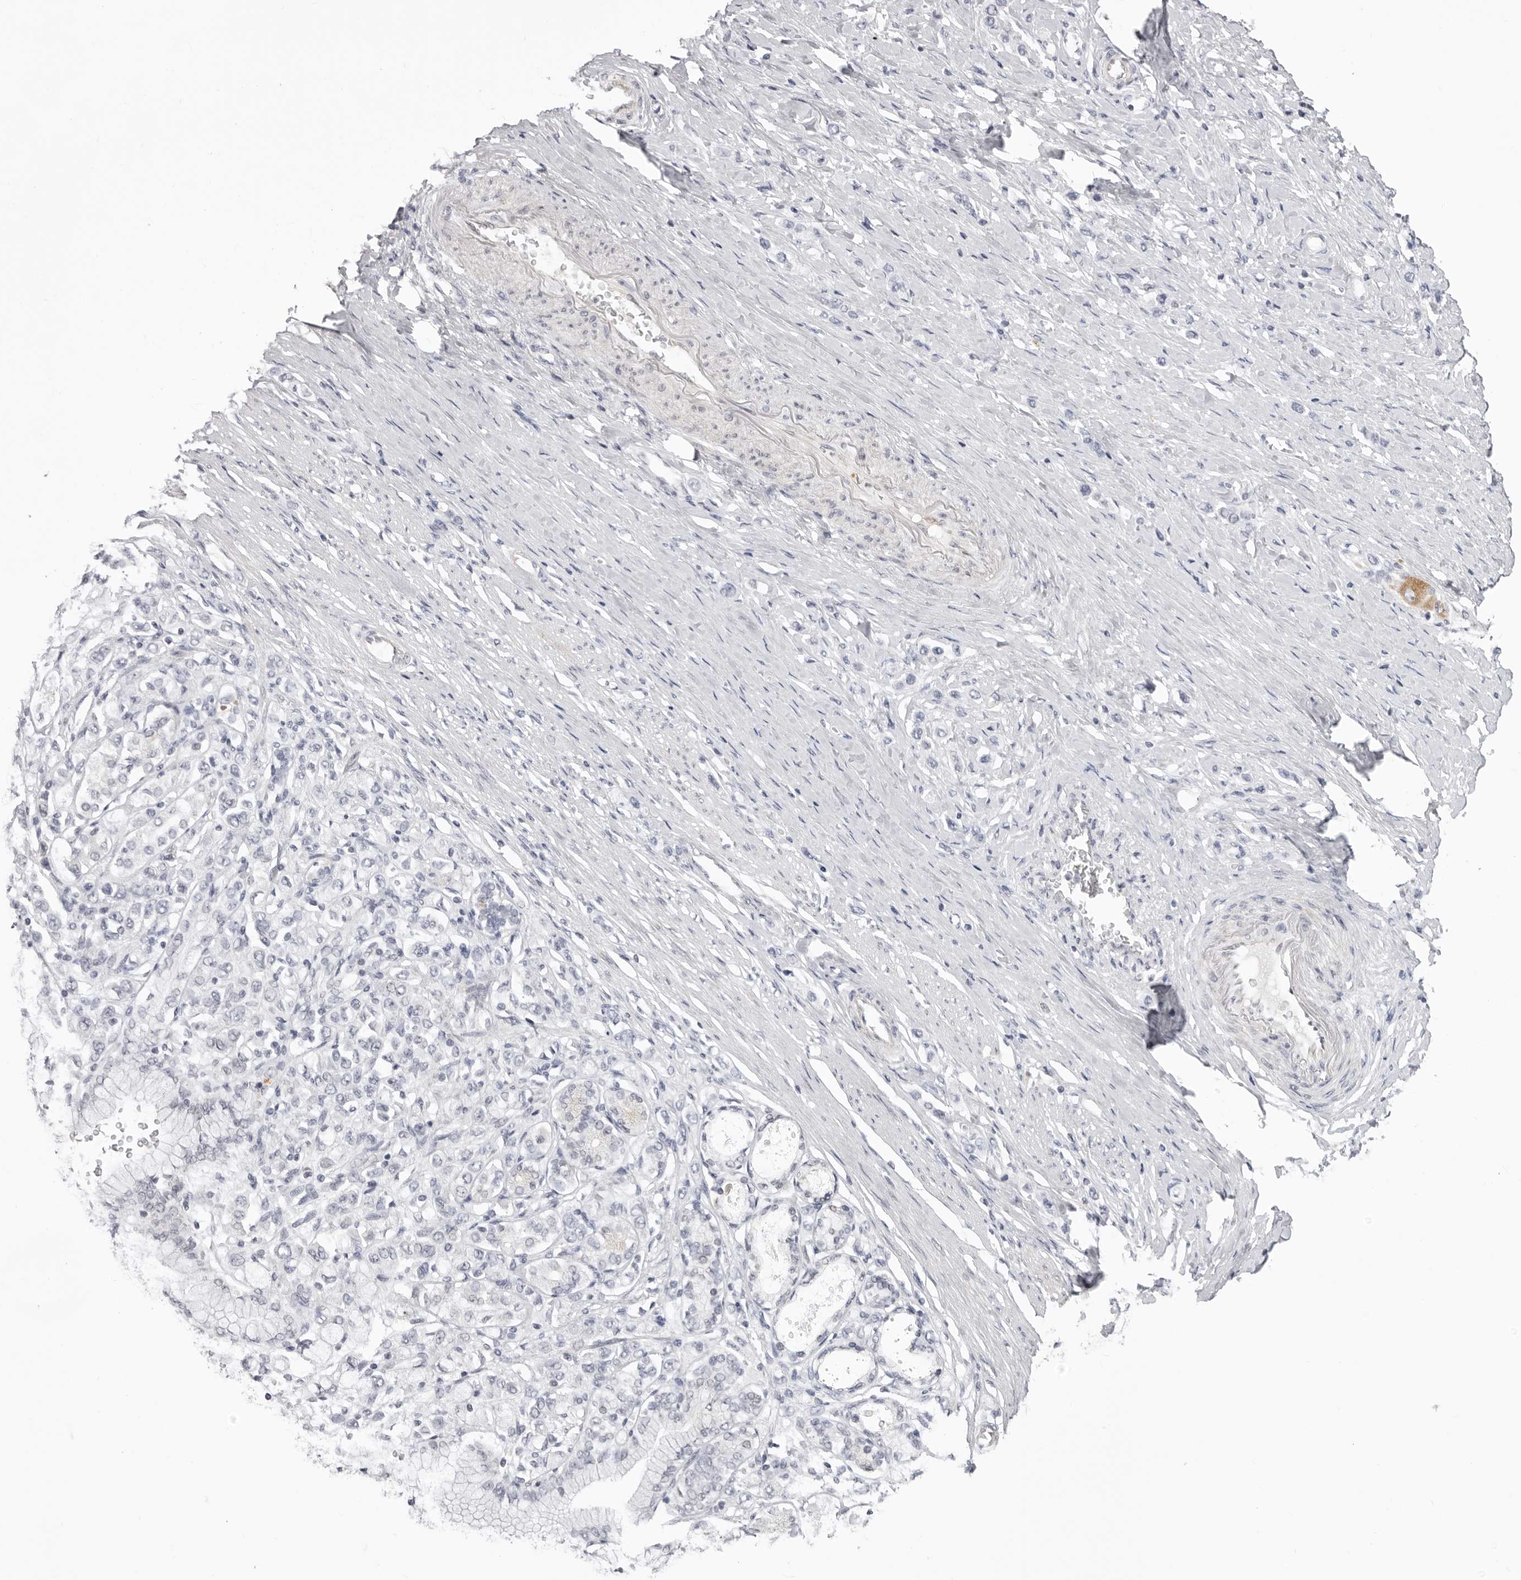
{"staining": {"intensity": "negative", "quantity": "none", "location": "none"}, "tissue": "stomach cancer", "cell_type": "Tumor cells", "image_type": "cancer", "snomed": [{"axis": "morphology", "description": "Adenocarcinoma, NOS"}, {"axis": "topography", "description": "Stomach"}], "caption": "The immunohistochemistry histopathology image has no significant positivity in tumor cells of adenocarcinoma (stomach) tissue. Nuclei are stained in blue.", "gene": "SUGCT", "patient": {"sex": "female", "age": 65}}